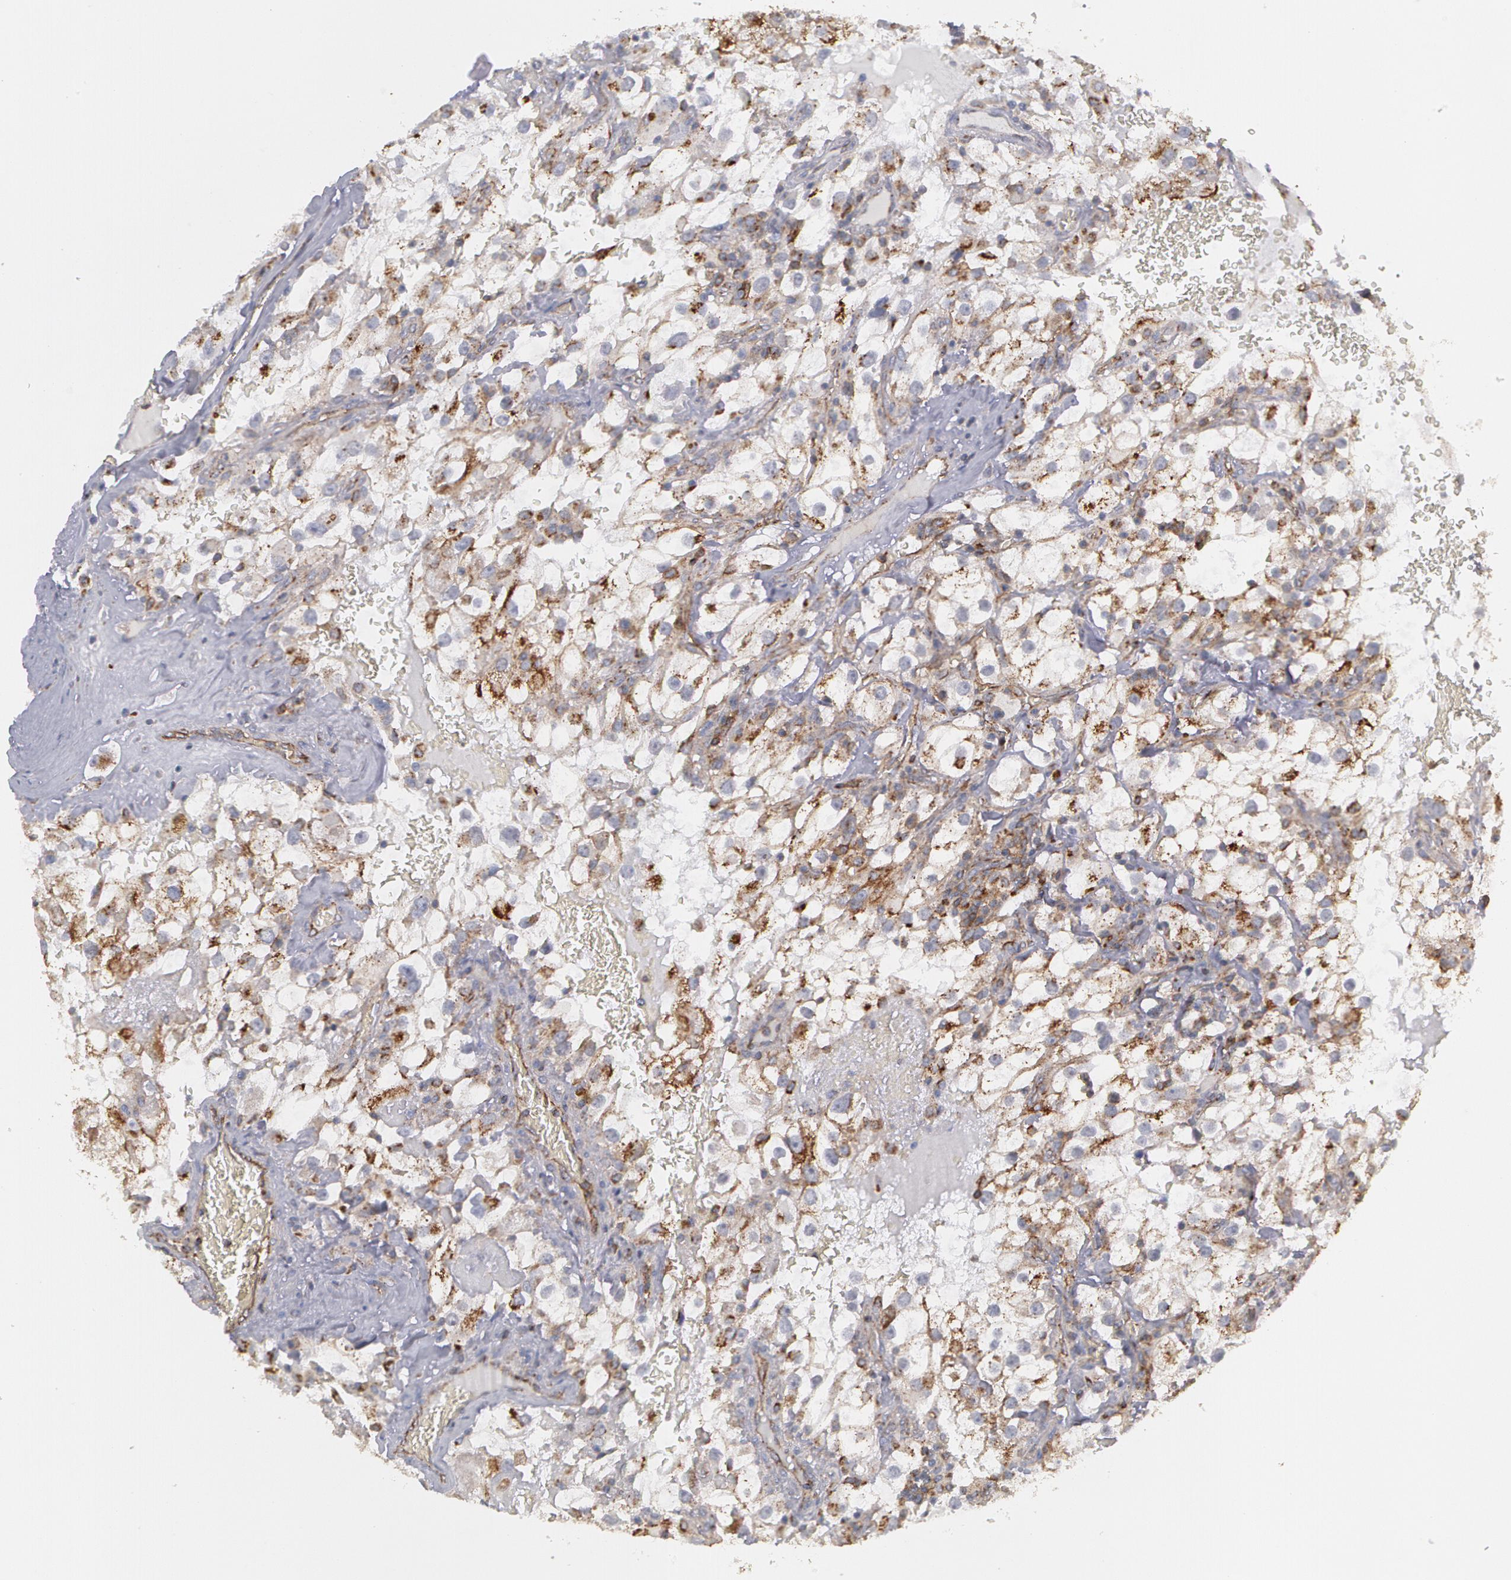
{"staining": {"intensity": "moderate", "quantity": ">75%", "location": "cytoplasmic/membranous"}, "tissue": "renal cancer", "cell_type": "Tumor cells", "image_type": "cancer", "snomed": [{"axis": "morphology", "description": "Adenocarcinoma, NOS"}, {"axis": "topography", "description": "Kidney"}], "caption": "Immunohistochemical staining of renal cancer (adenocarcinoma) demonstrates medium levels of moderate cytoplasmic/membranous protein staining in approximately >75% of tumor cells. The staining is performed using DAB (3,3'-diaminobenzidine) brown chromogen to label protein expression. The nuclei are counter-stained blue using hematoxylin.", "gene": "FLOT2", "patient": {"sex": "female", "age": 52}}